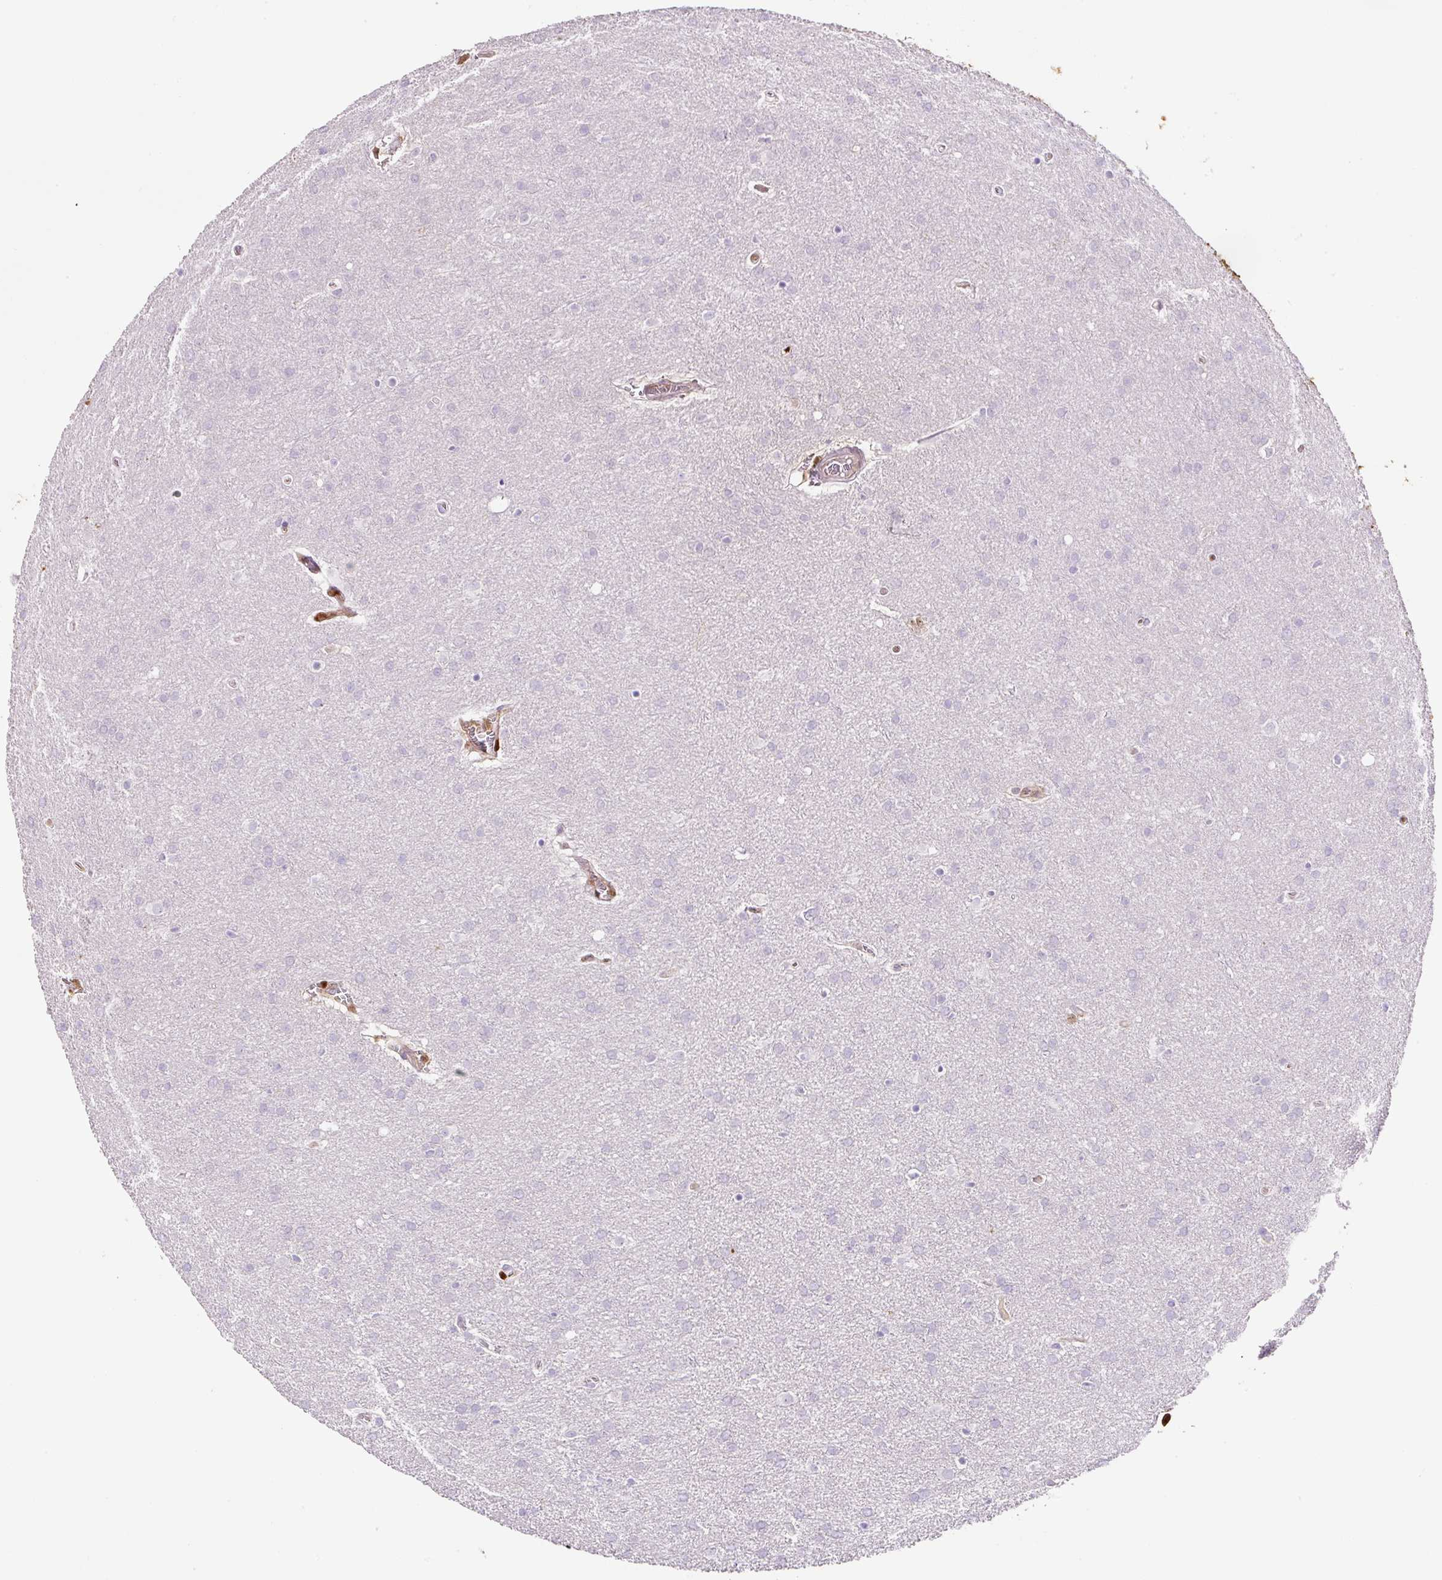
{"staining": {"intensity": "negative", "quantity": "none", "location": "none"}, "tissue": "glioma", "cell_type": "Tumor cells", "image_type": "cancer", "snomed": [{"axis": "morphology", "description": "Glioma, malignant, Low grade"}, {"axis": "topography", "description": "Brain"}], "caption": "Tumor cells show no significant positivity in glioma.", "gene": "ANXA1", "patient": {"sex": "female", "age": 32}}